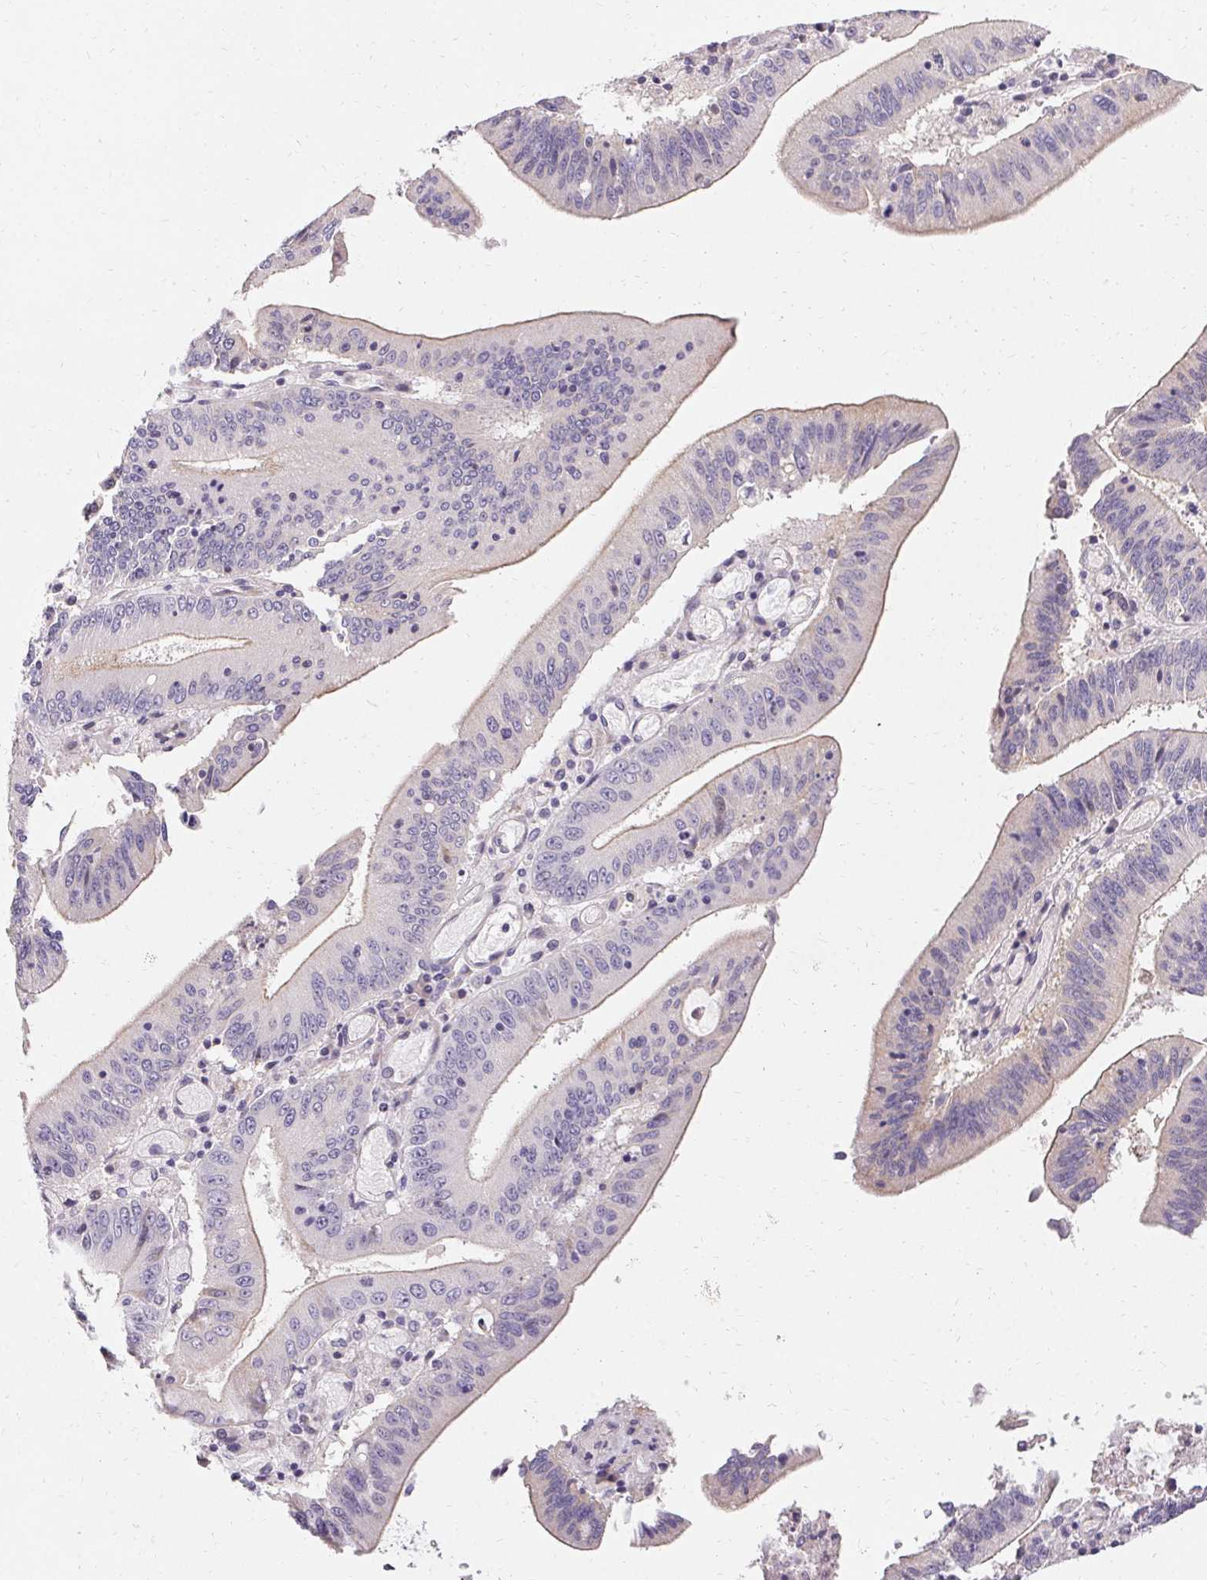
{"staining": {"intensity": "weak", "quantity": "25%-75%", "location": "cytoplasmic/membranous"}, "tissue": "stomach cancer", "cell_type": "Tumor cells", "image_type": "cancer", "snomed": [{"axis": "morphology", "description": "Adenocarcinoma, NOS"}, {"axis": "topography", "description": "Stomach, upper"}], "caption": "Stomach cancer stained with a protein marker exhibits weak staining in tumor cells.", "gene": "TRIP13", "patient": {"sex": "male", "age": 68}}